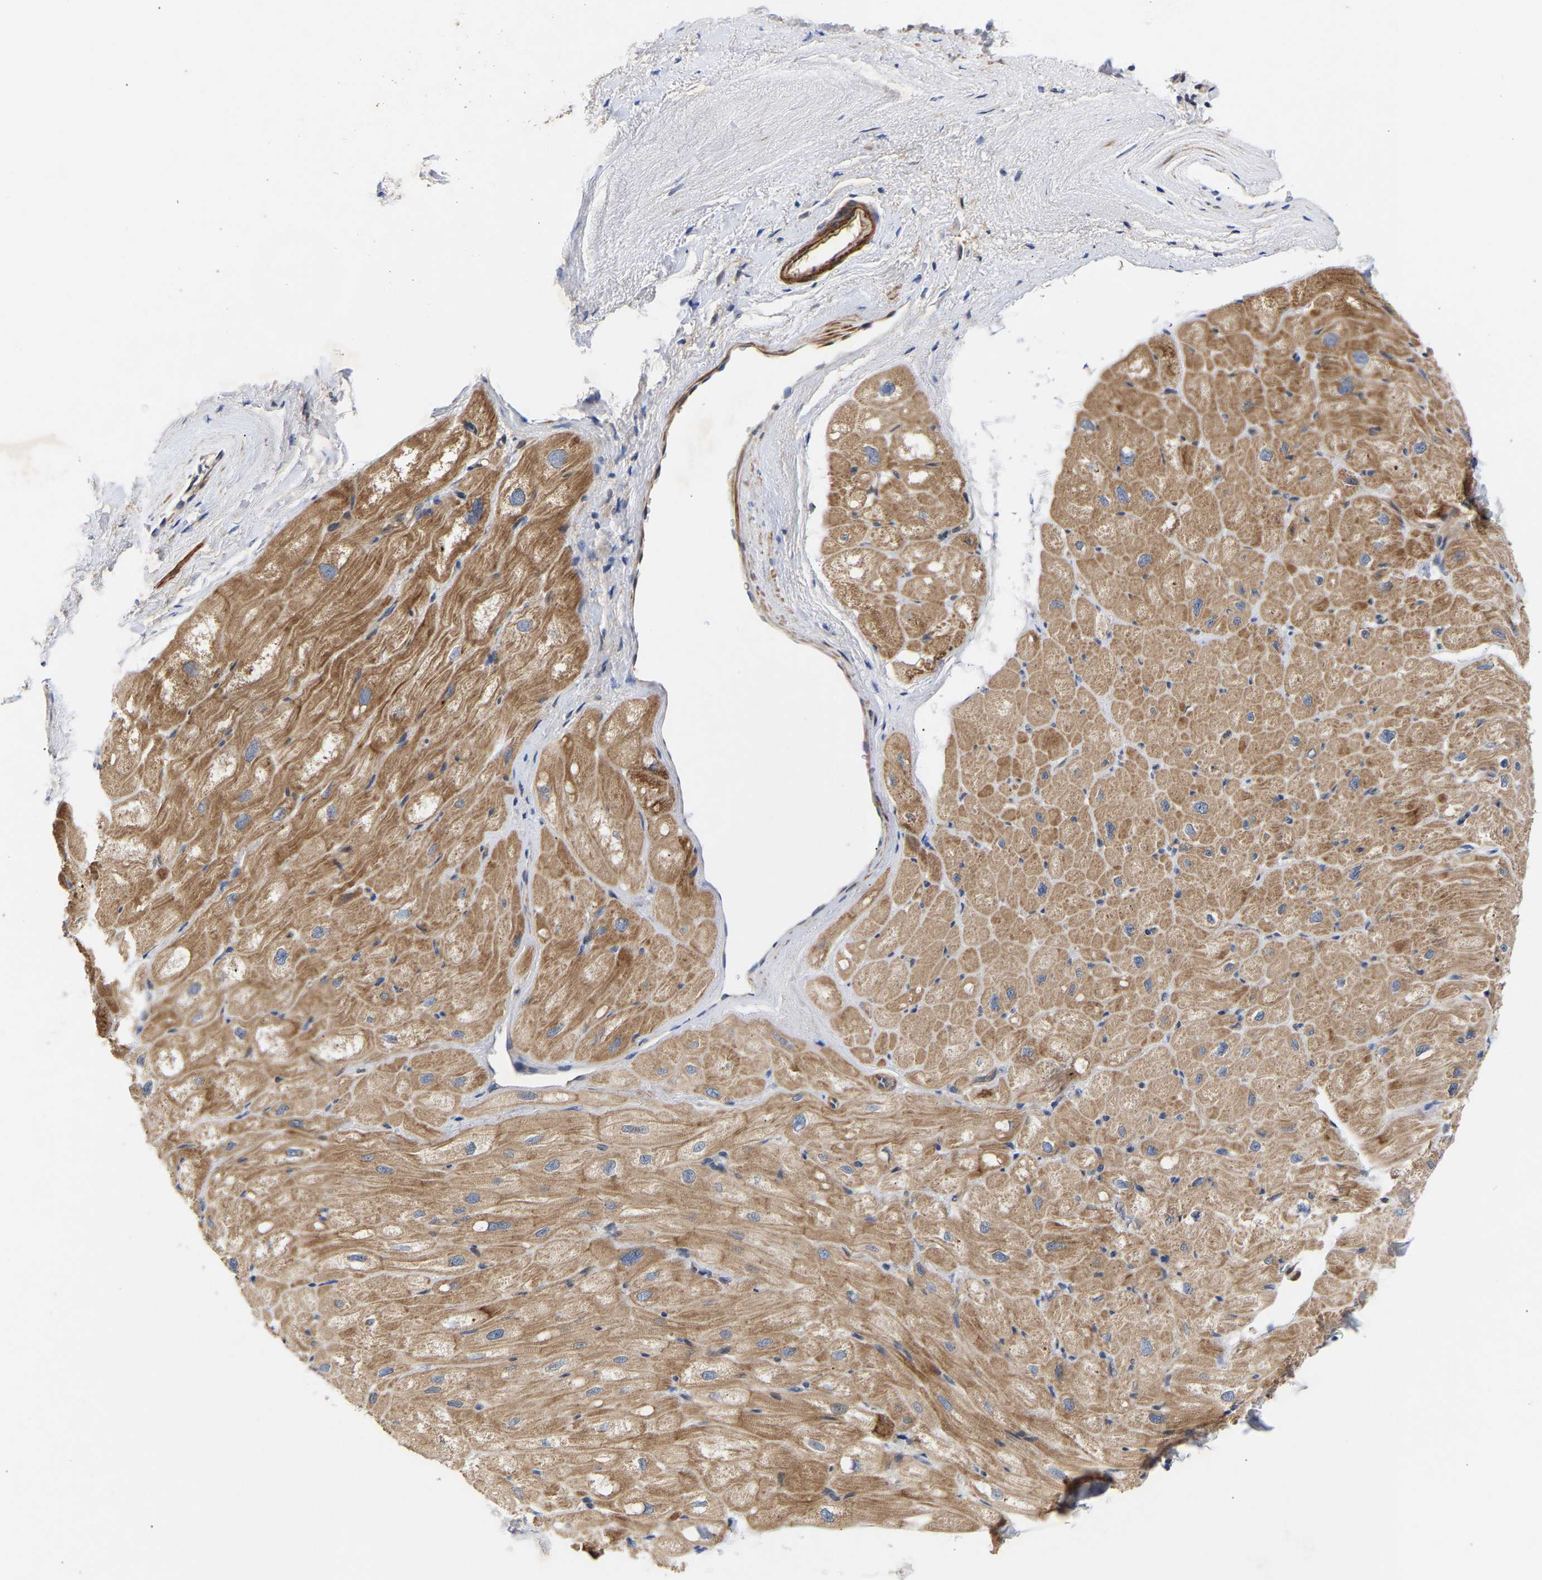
{"staining": {"intensity": "moderate", "quantity": ">75%", "location": "cytoplasmic/membranous"}, "tissue": "heart muscle", "cell_type": "Cardiomyocytes", "image_type": "normal", "snomed": [{"axis": "morphology", "description": "Normal tissue, NOS"}, {"axis": "topography", "description": "Heart"}], "caption": "Immunohistochemical staining of unremarkable human heart muscle shows moderate cytoplasmic/membranous protein staining in approximately >75% of cardiomyocytes.", "gene": "KASH5", "patient": {"sex": "male", "age": 49}}